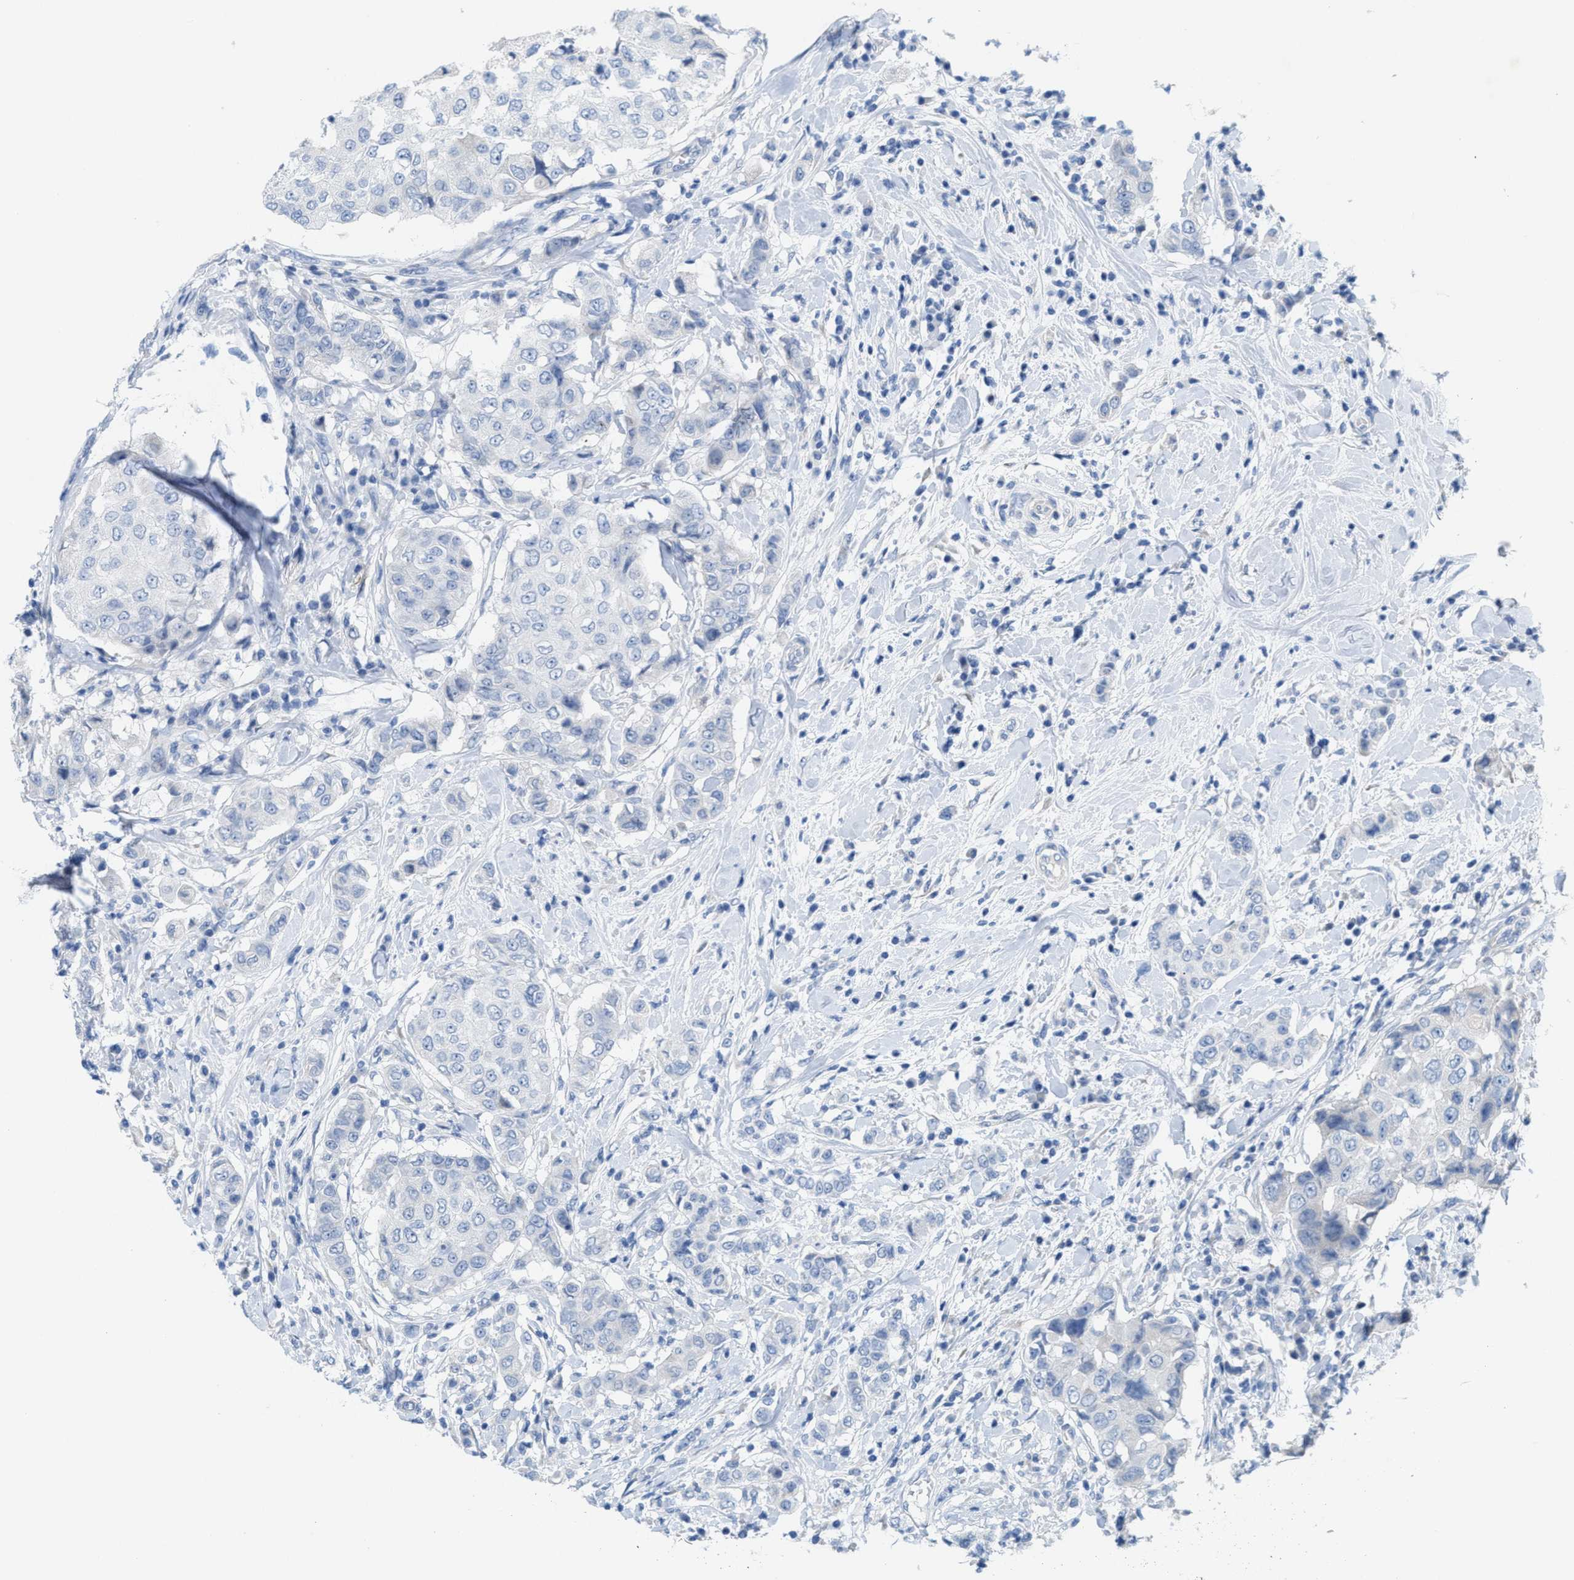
{"staining": {"intensity": "negative", "quantity": "none", "location": "none"}, "tissue": "breast cancer", "cell_type": "Tumor cells", "image_type": "cancer", "snomed": [{"axis": "morphology", "description": "Duct carcinoma"}, {"axis": "topography", "description": "Breast"}], "caption": "High power microscopy histopathology image of an IHC micrograph of breast cancer (intraductal carcinoma), revealing no significant expression in tumor cells.", "gene": "CPA2", "patient": {"sex": "female", "age": 27}}